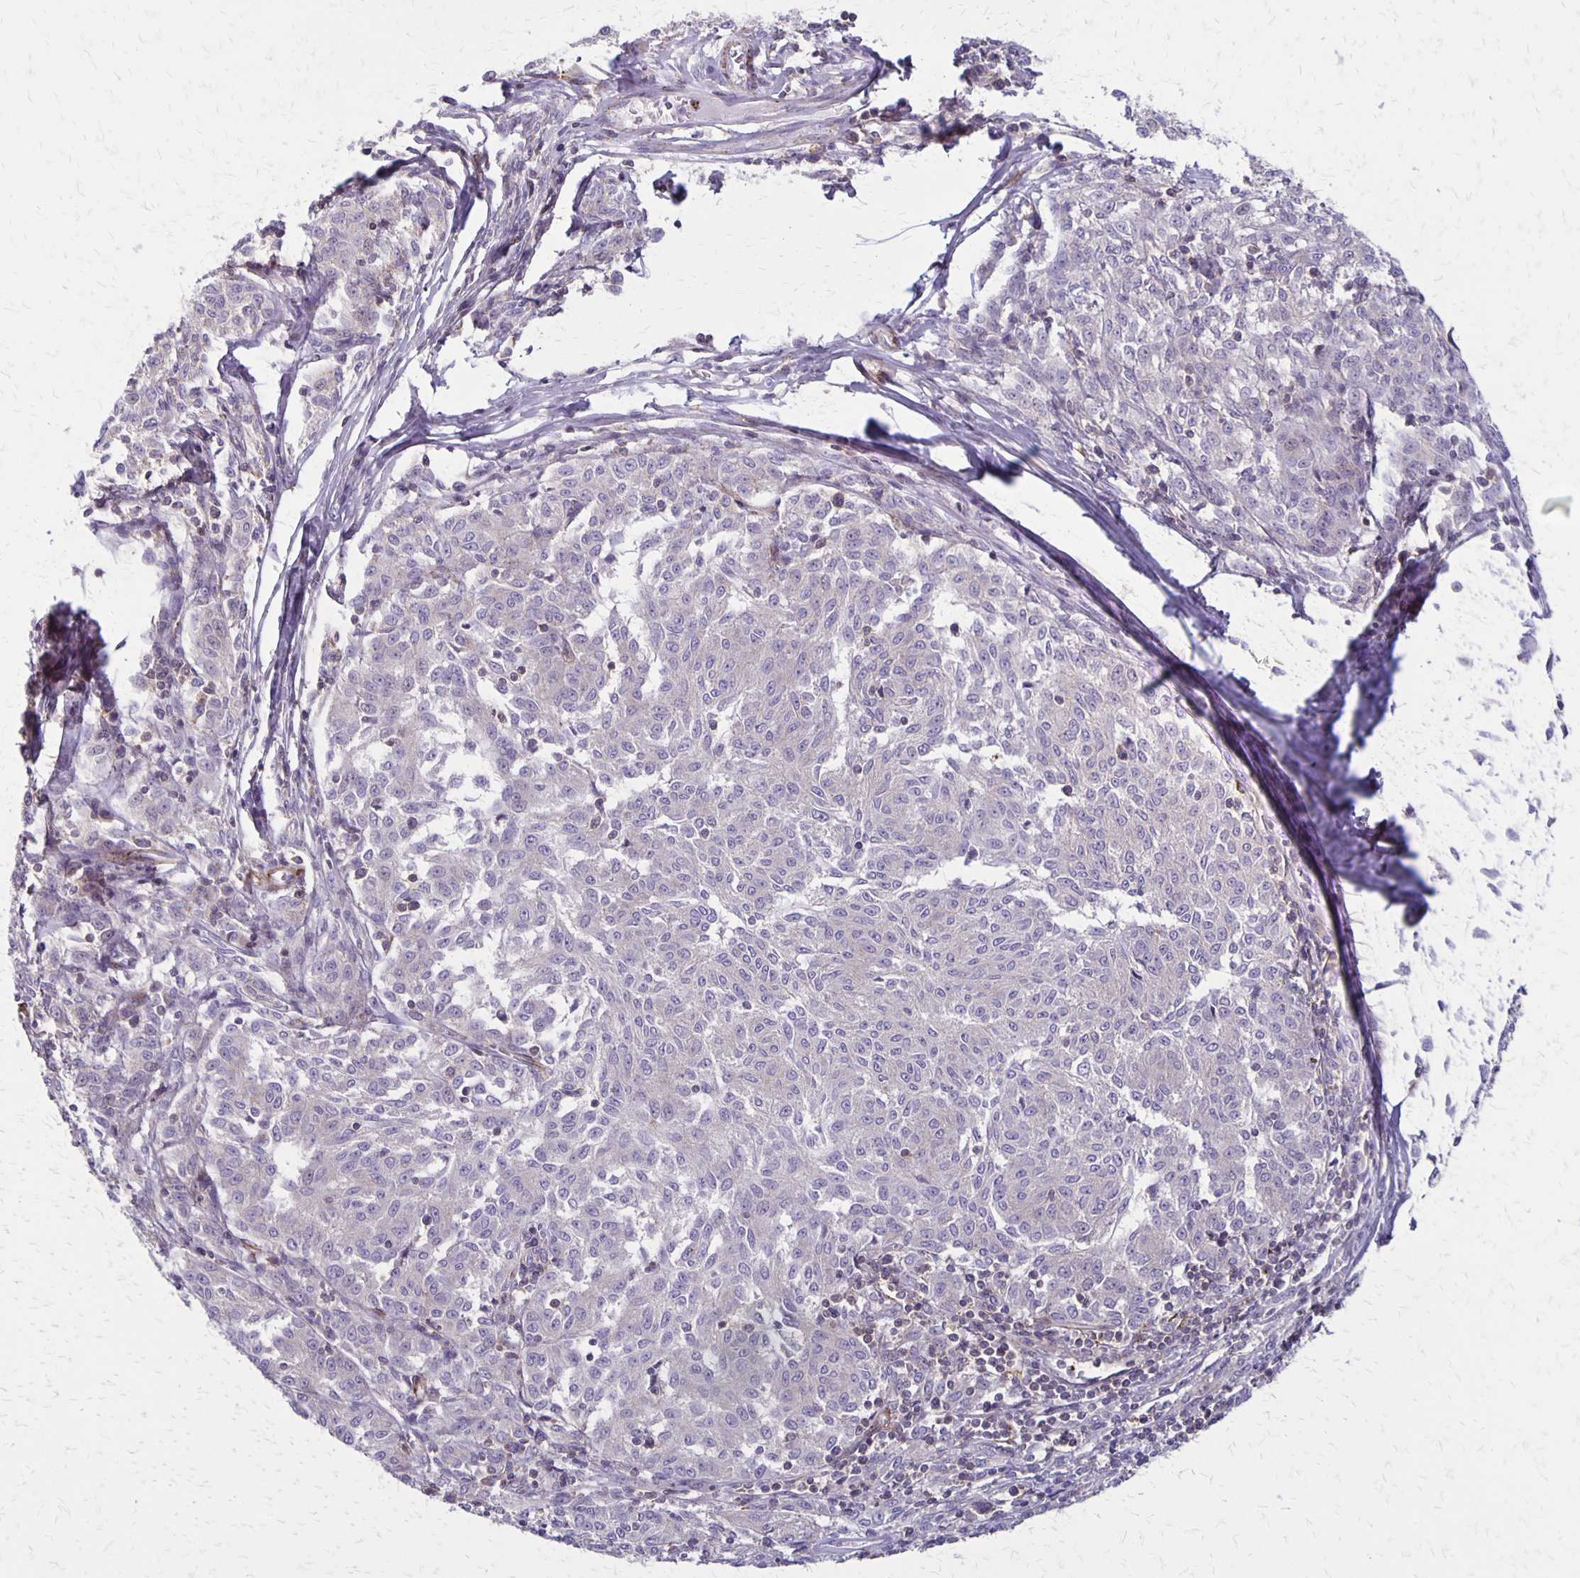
{"staining": {"intensity": "negative", "quantity": "none", "location": "none"}, "tissue": "melanoma", "cell_type": "Tumor cells", "image_type": "cancer", "snomed": [{"axis": "morphology", "description": "Malignant melanoma, NOS"}, {"axis": "topography", "description": "Skin"}], "caption": "High magnification brightfield microscopy of melanoma stained with DAB (brown) and counterstained with hematoxylin (blue): tumor cells show no significant positivity.", "gene": "SEPTIN5", "patient": {"sex": "female", "age": 72}}